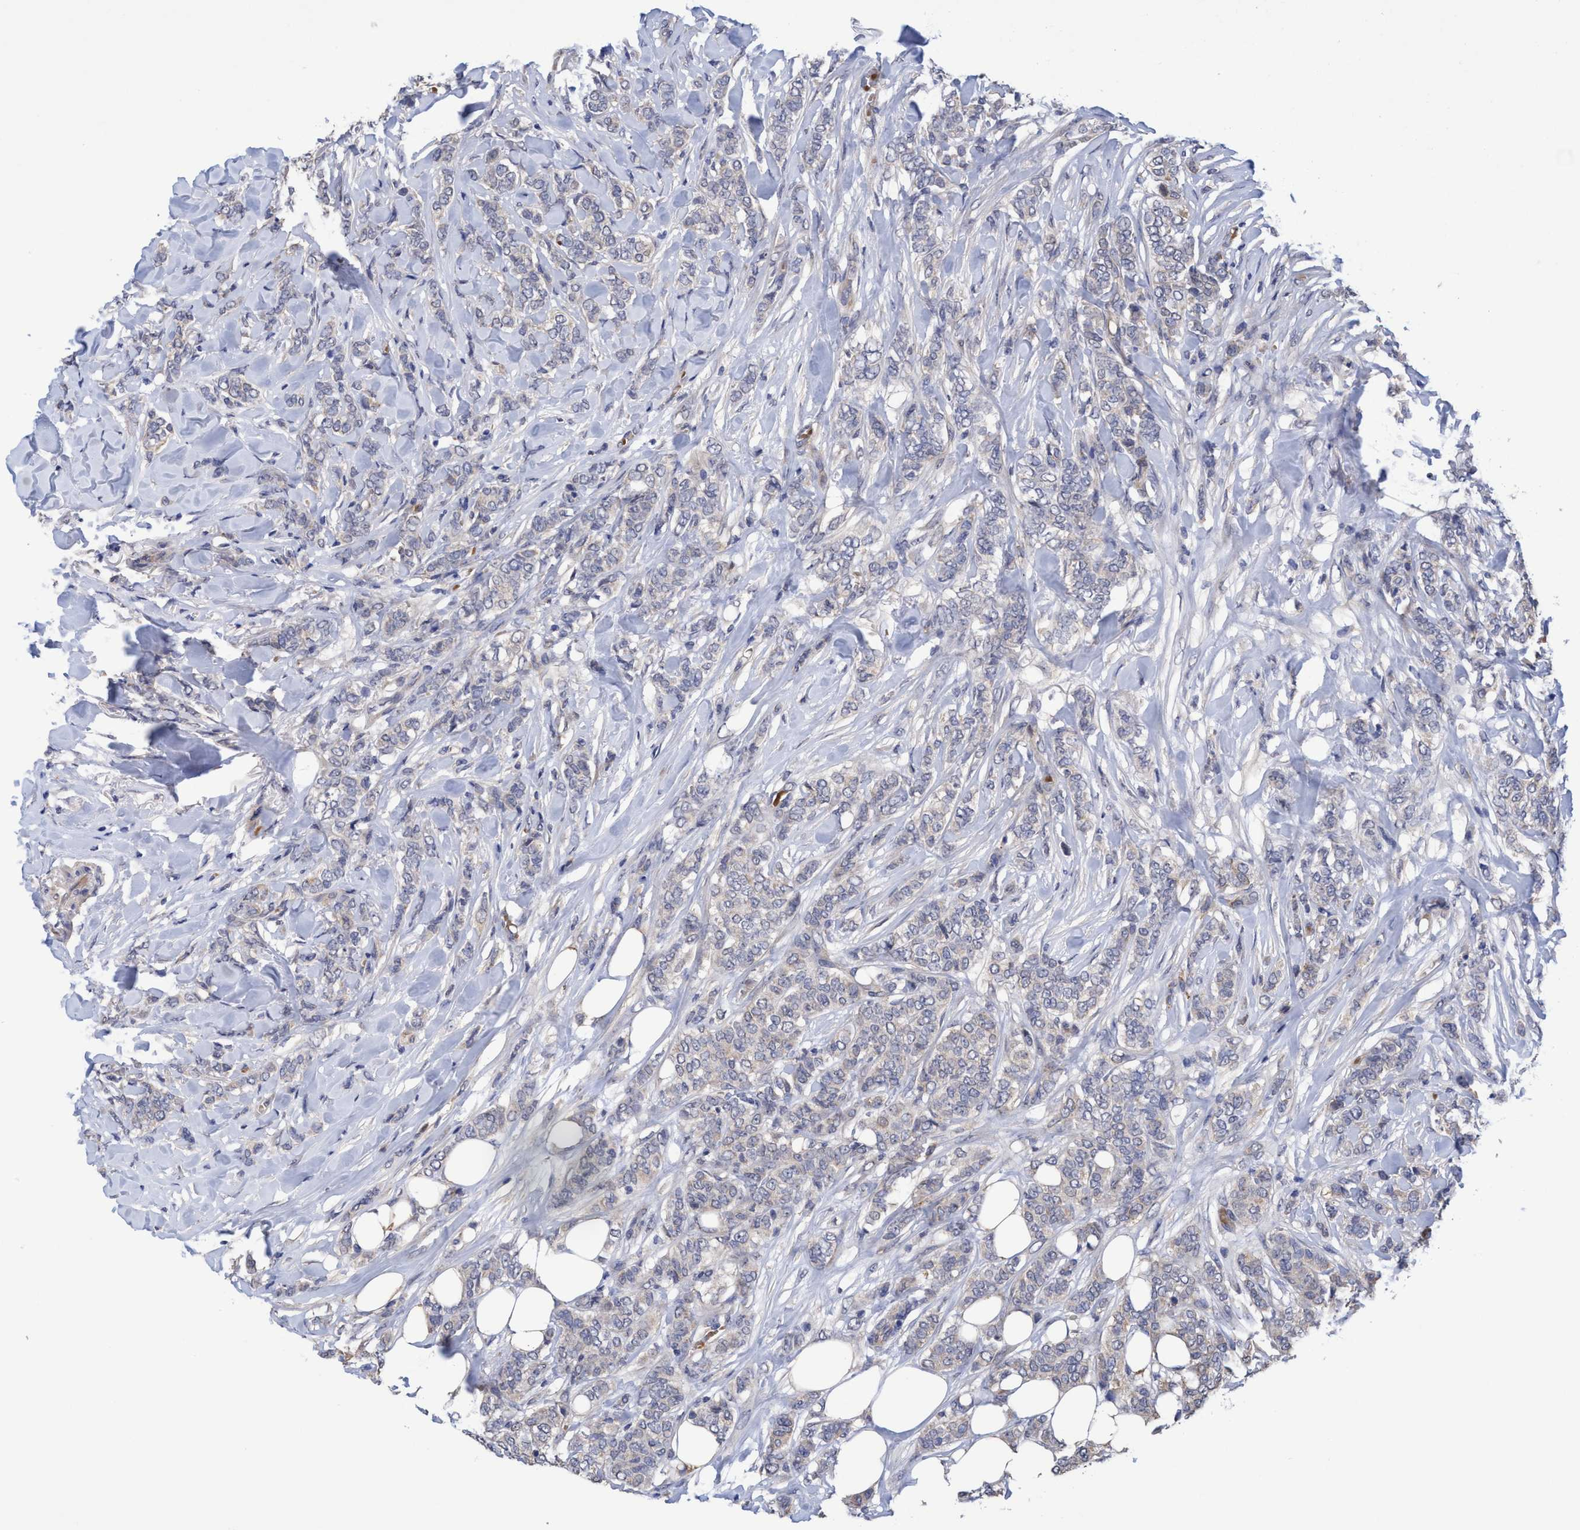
{"staining": {"intensity": "negative", "quantity": "none", "location": "none"}, "tissue": "breast cancer", "cell_type": "Tumor cells", "image_type": "cancer", "snomed": [{"axis": "morphology", "description": "Lobular carcinoma"}, {"axis": "topography", "description": "Skin"}, {"axis": "topography", "description": "Breast"}], "caption": "Tumor cells are negative for brown protein staining in breast cancer.", "gene": "SEMA4D", "patient": {"sex": "female", "age": 46}}